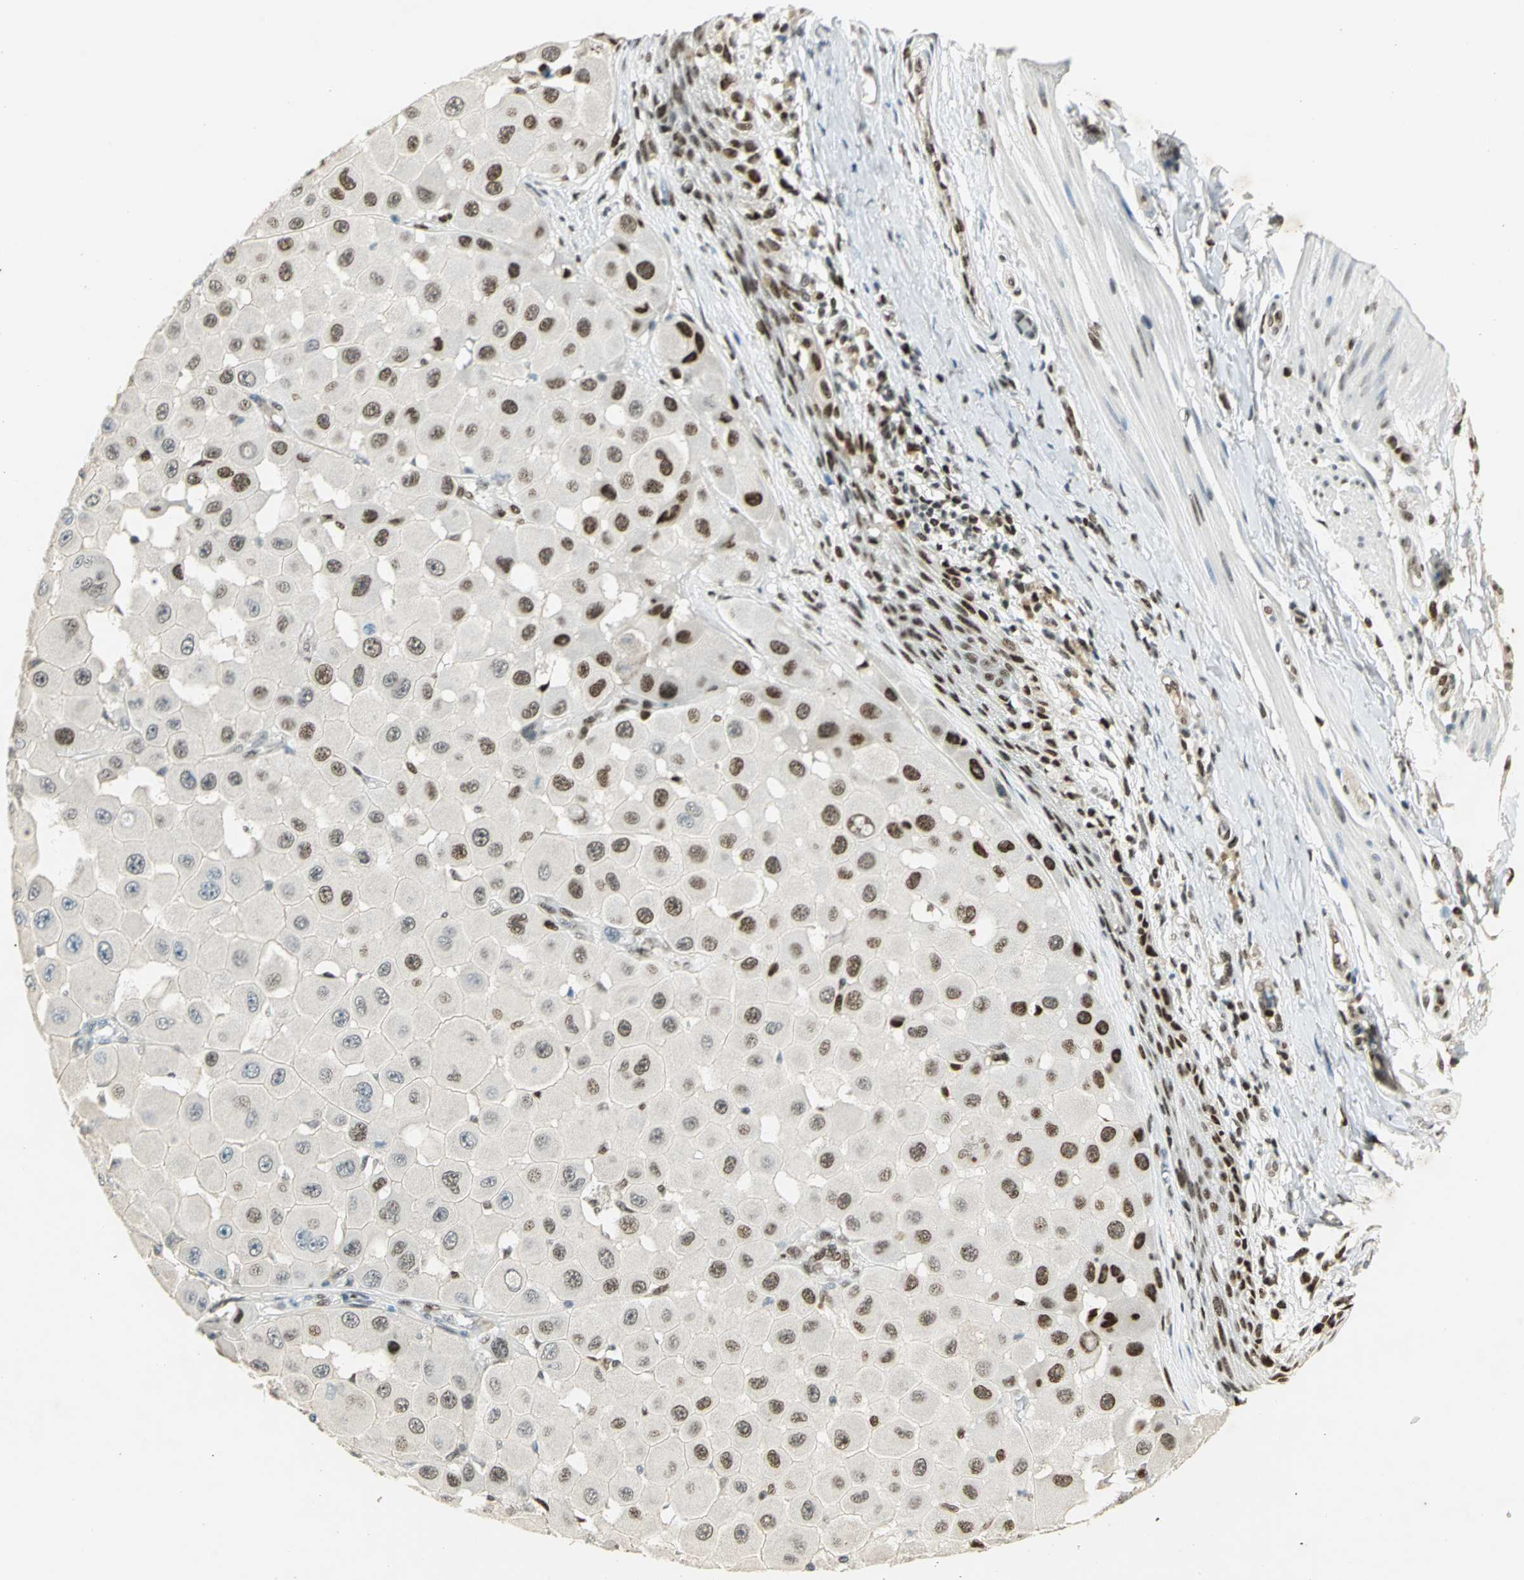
{"staining": {"intensity": "strong", "quantity": "25%-75%", "location": "nuclear"}, "tissue": "melanoma", "cell_type": "Tumor cells", "image_type": "cancer", "snomed": [{"axis": "morphology", "description": "Malignant melanoma, NOS"}, {"axis": "topography", "description": "Skin"}], "caption": "Immunohistochemical staining of human melanoma displays high levels of strong nuclear protein positivity in approximately 25%-75% of tumor cells.", "gene": "AK6", "patient": {"sex": "female", "age": 81}}